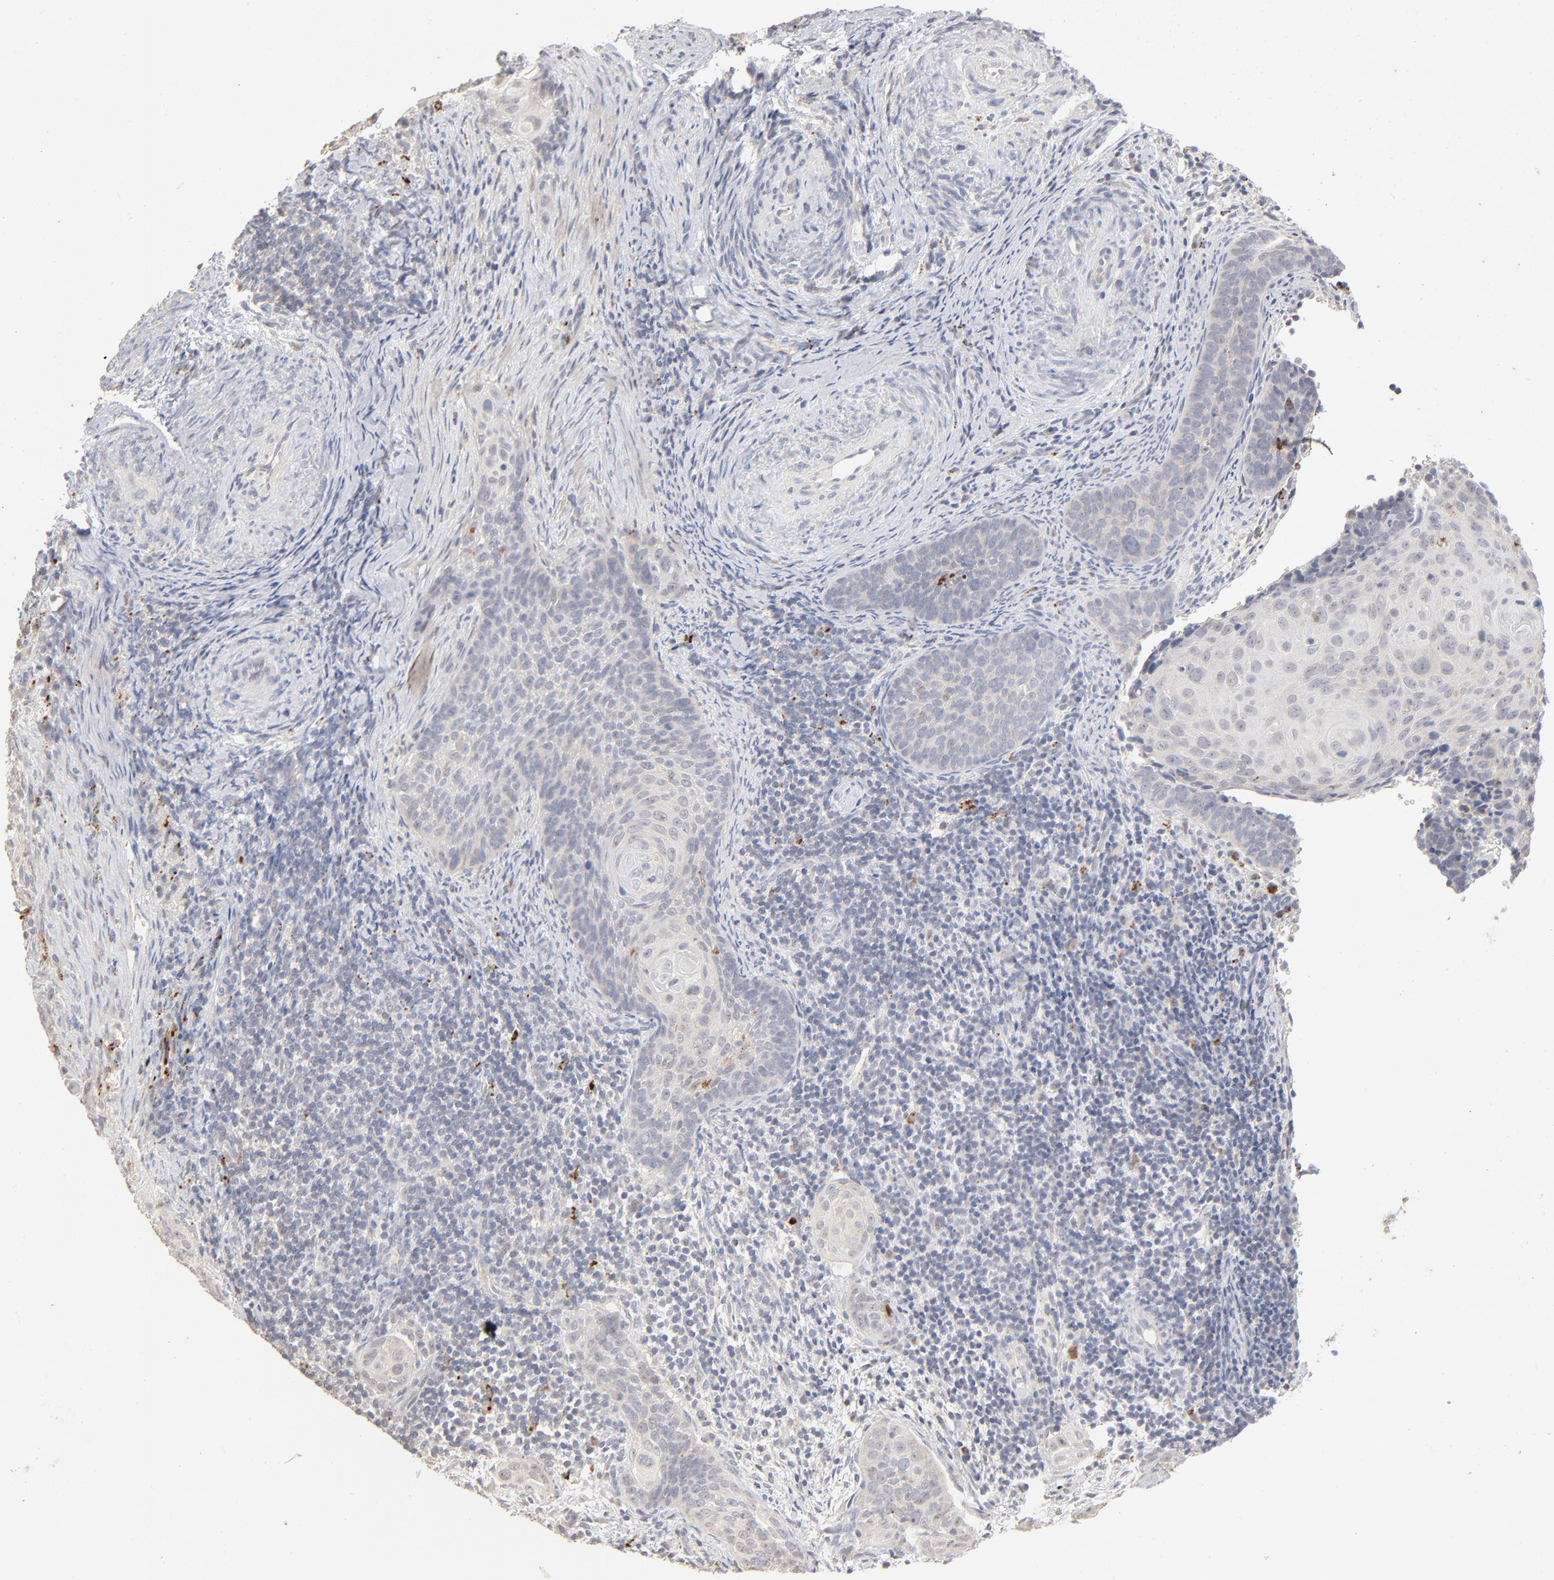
{"staining": {"intensity": "negative", "quantity": "none", "location": "none"}, "tissue": "cervical cancer", "cell_type": "Tumor cells", "image_type": "cancer", "snomed": [{"axis": "morphology", "description": "Squamous cell carcinoma, NOS"}, {"axis": "topography", "description": "Cervix"}], "caption": "Immunohistochemical staining of cervical cancer (squamous cell carcinoma) reveals no significant expression in tumor cells.", "gene": "POMT2", "patient": {"sex": "female", "age": 33}}